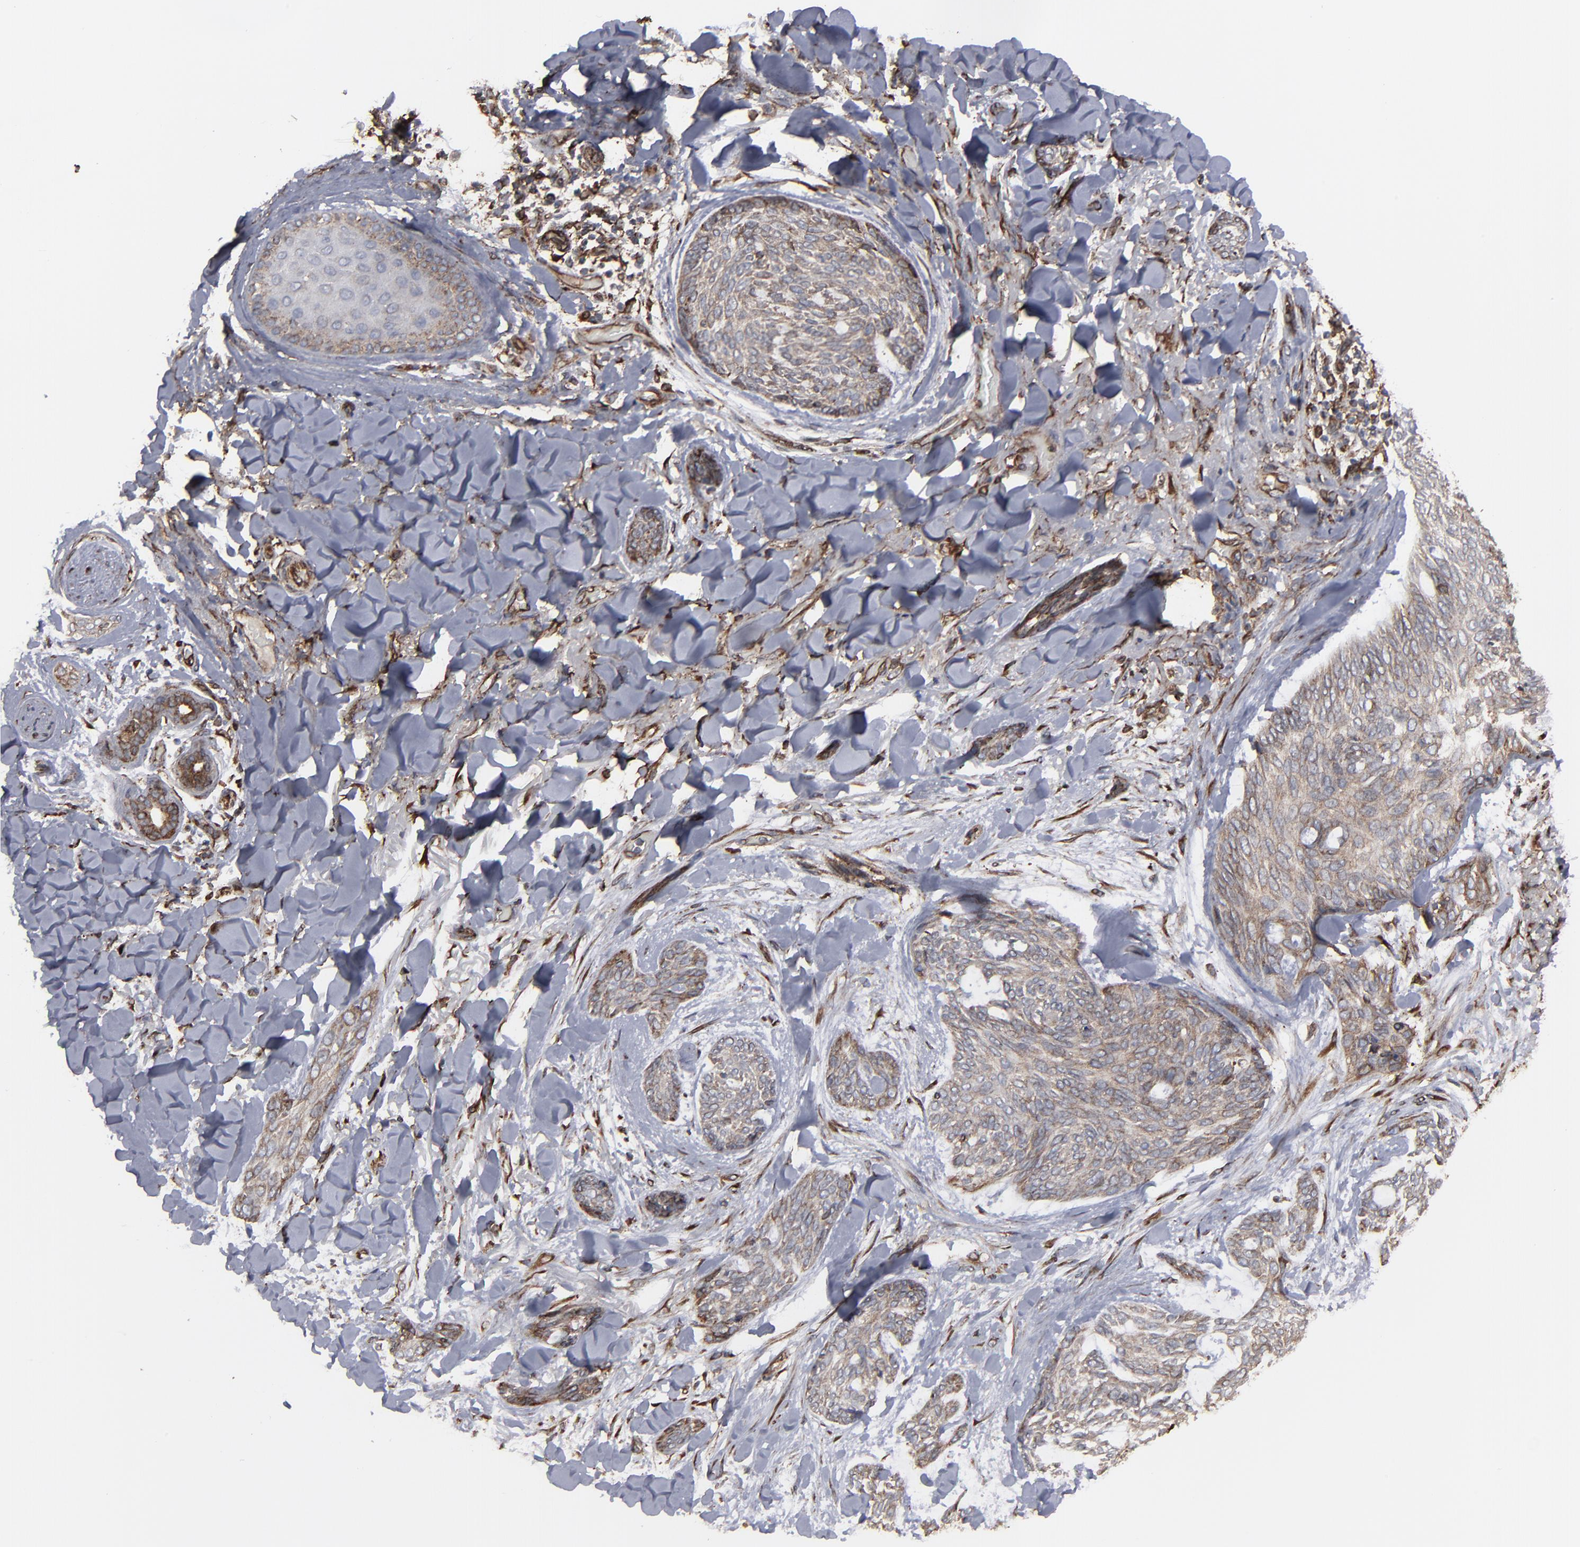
{"staining": {"intensity": "weak", "quantity": ">75%", "location": "cytoplasmic/membranous"}, "tissue": "skin cancer", "cell_type": "Tumor cells", "image_type": "cancer", "snomed": [{"axis": "morphology", "description": "Normal tissue, NOS"}, {"axis": "morphology", "description": "Basal cell carcinoma"}, {"axis": "topography", "description": "Skin"}], "caption": "Immunohistochemistry (IHC) (DAB) staining of skin cancer demonstrates weak cytoplasmic/membranous protein expression in approximately >75% of tumor cells.", "gene": "CNIH1", "patient": {"sex": "female", "age": 71}}